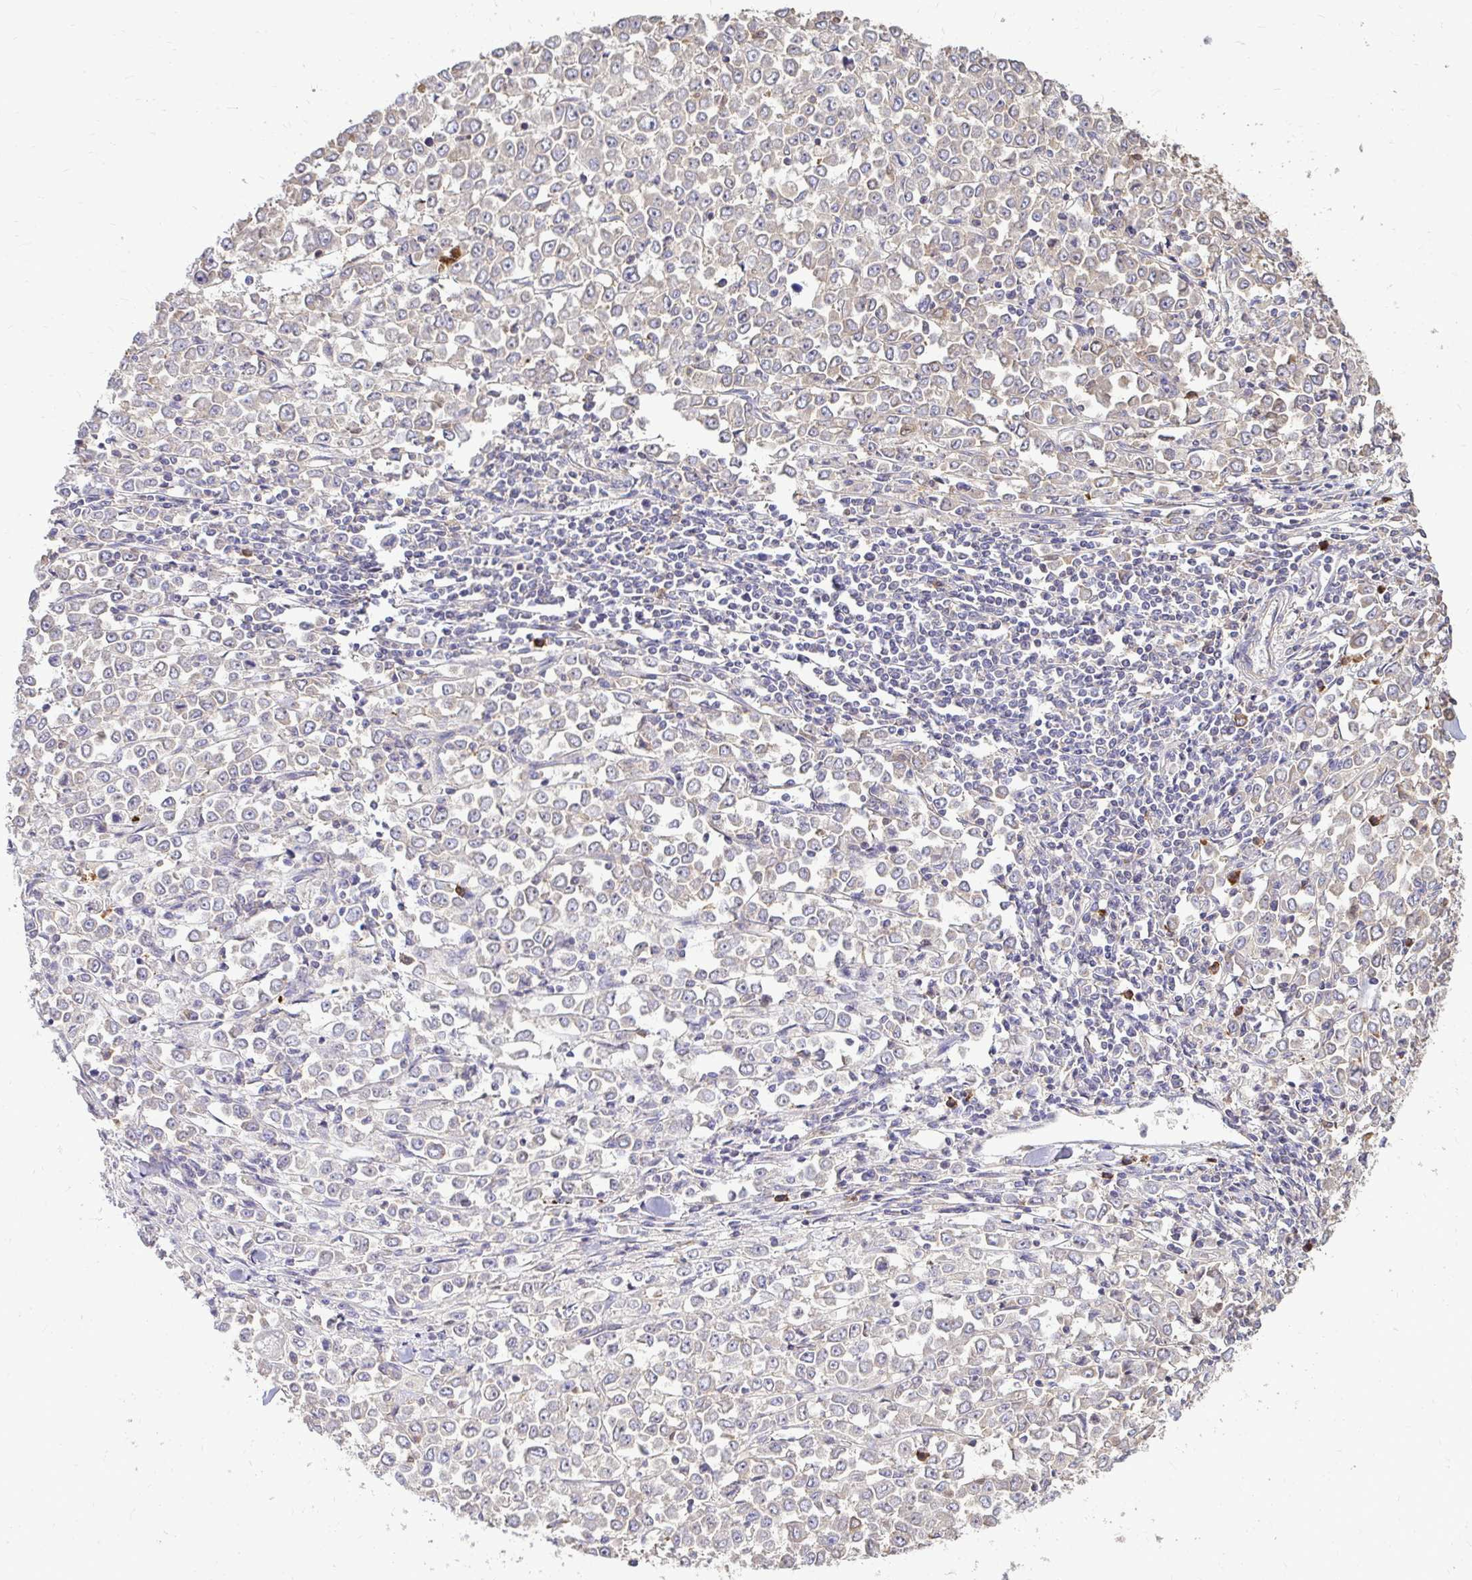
{"staining": {"intensity": "weak", "quantity": "25%-75%", "location": "cytoplasmic/membranous"}, "tissue": "stomach cancer", "cell_type": "Tumor cells", "image_type": "cancer", "snomed": [{"axis": "morphology", "description": "Adenocarcinoma, NOS"}, {"axis": "topography", "description": "Stomach, upper"}], "caption": "A brown stain labels weak cytoplasmic/membranous positivity of a protein in human stomach adenocarcinoma tumor cells. Ihc stains the protein of interest in brown and the nuclei are stained blue.", "gene": "FMR1", "patient": {"sex": "male", "age": 70}}